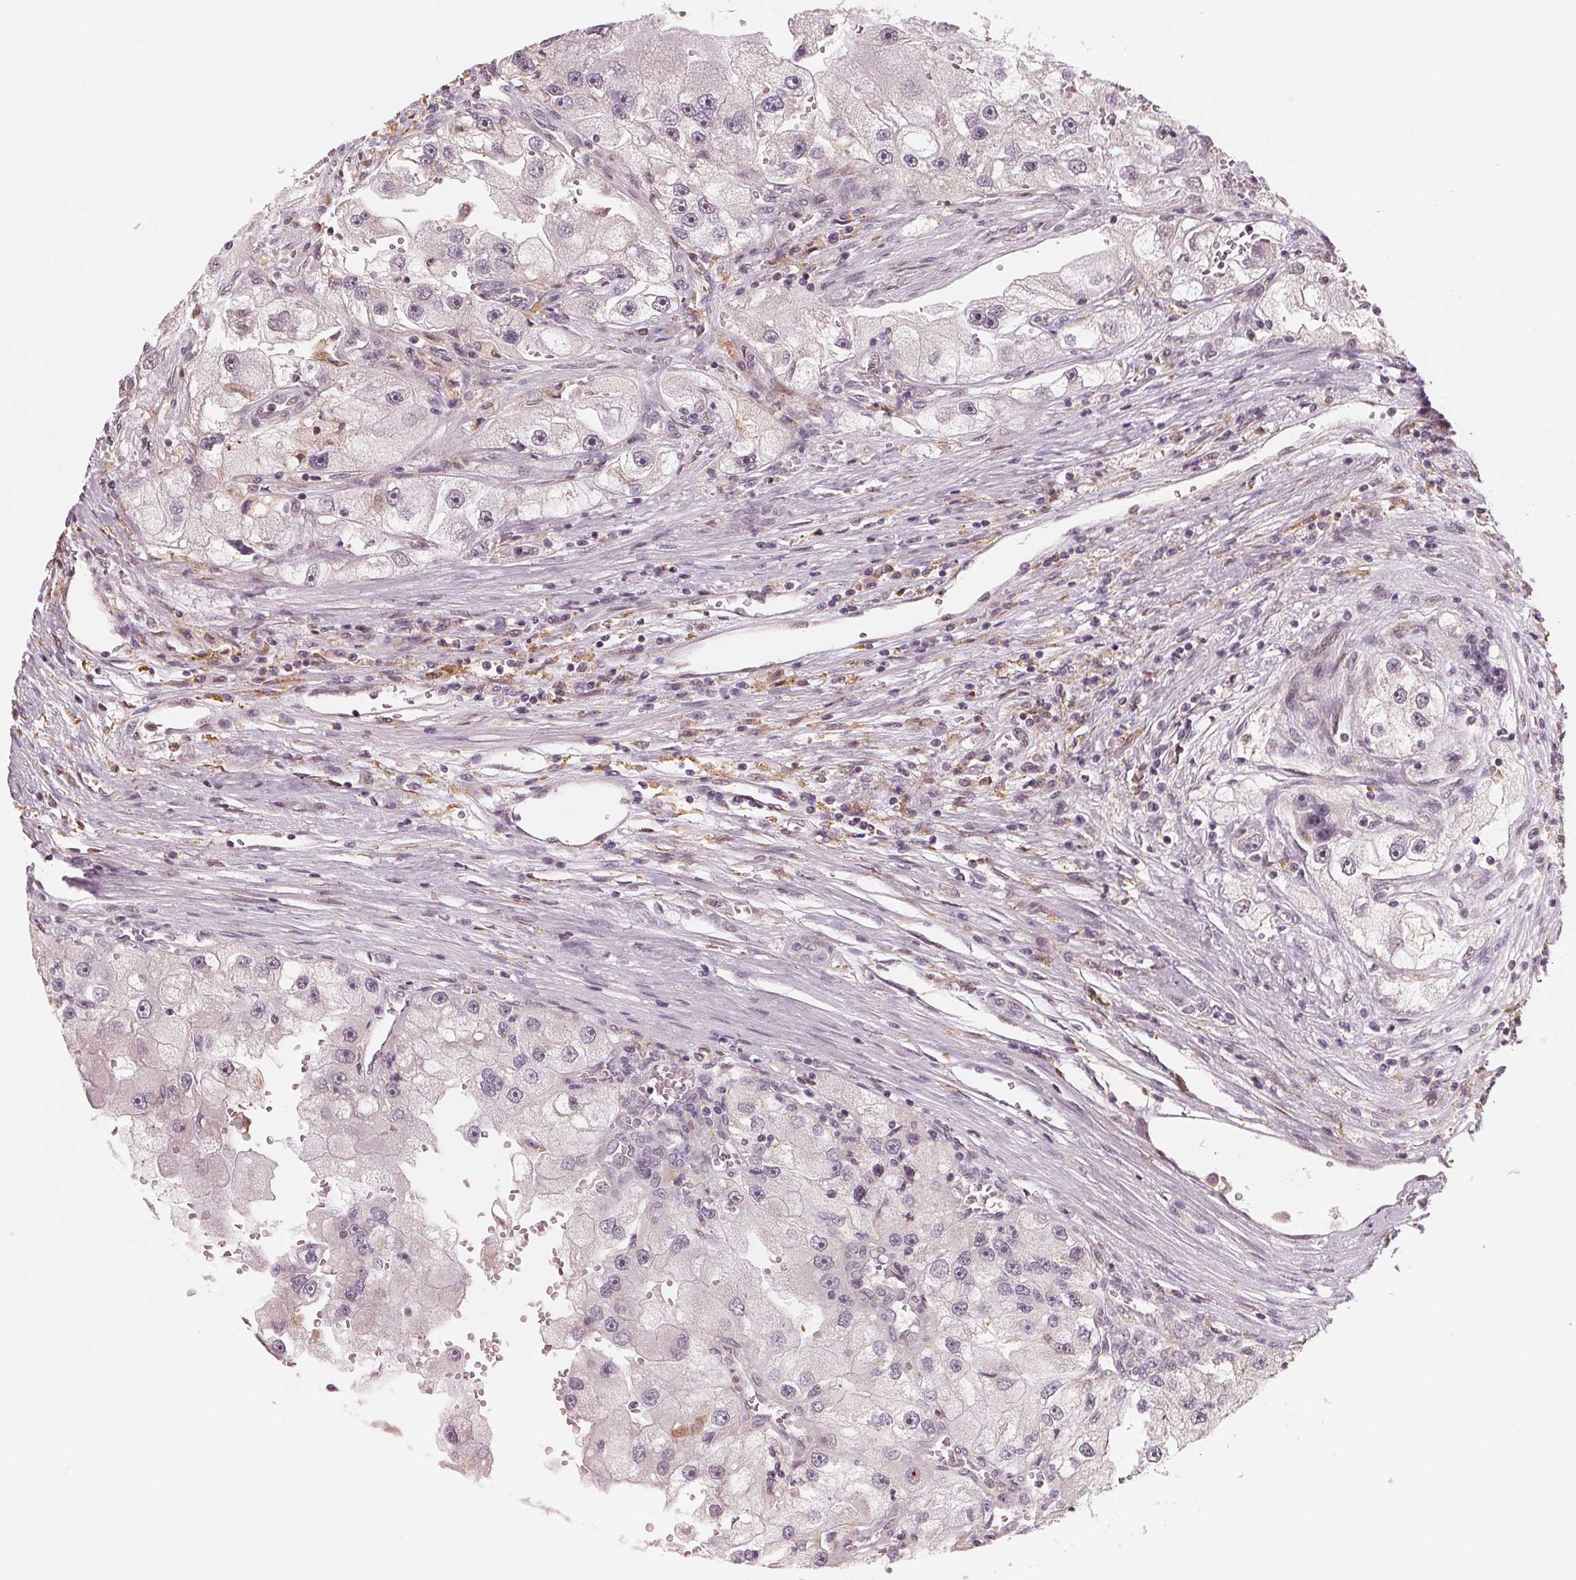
{"staining": {"intensity": "negative", "quantity": "none", "location": "none"}, "tissue": "renal cancer", "cell_type": "Tumor cells", "image_type": "cancer", "snomed": [{"axis": "morphology", "description": "Adenocarcinoma, NOS"}, {"axis": "topography", "description": "Kidney"}], "caption": "The micrograph shows no significant expression in tumor cells of renal cancer (adenocarcinoma).", "gene": "IL9R", "patient": {"sex": "male", "age": 63}}